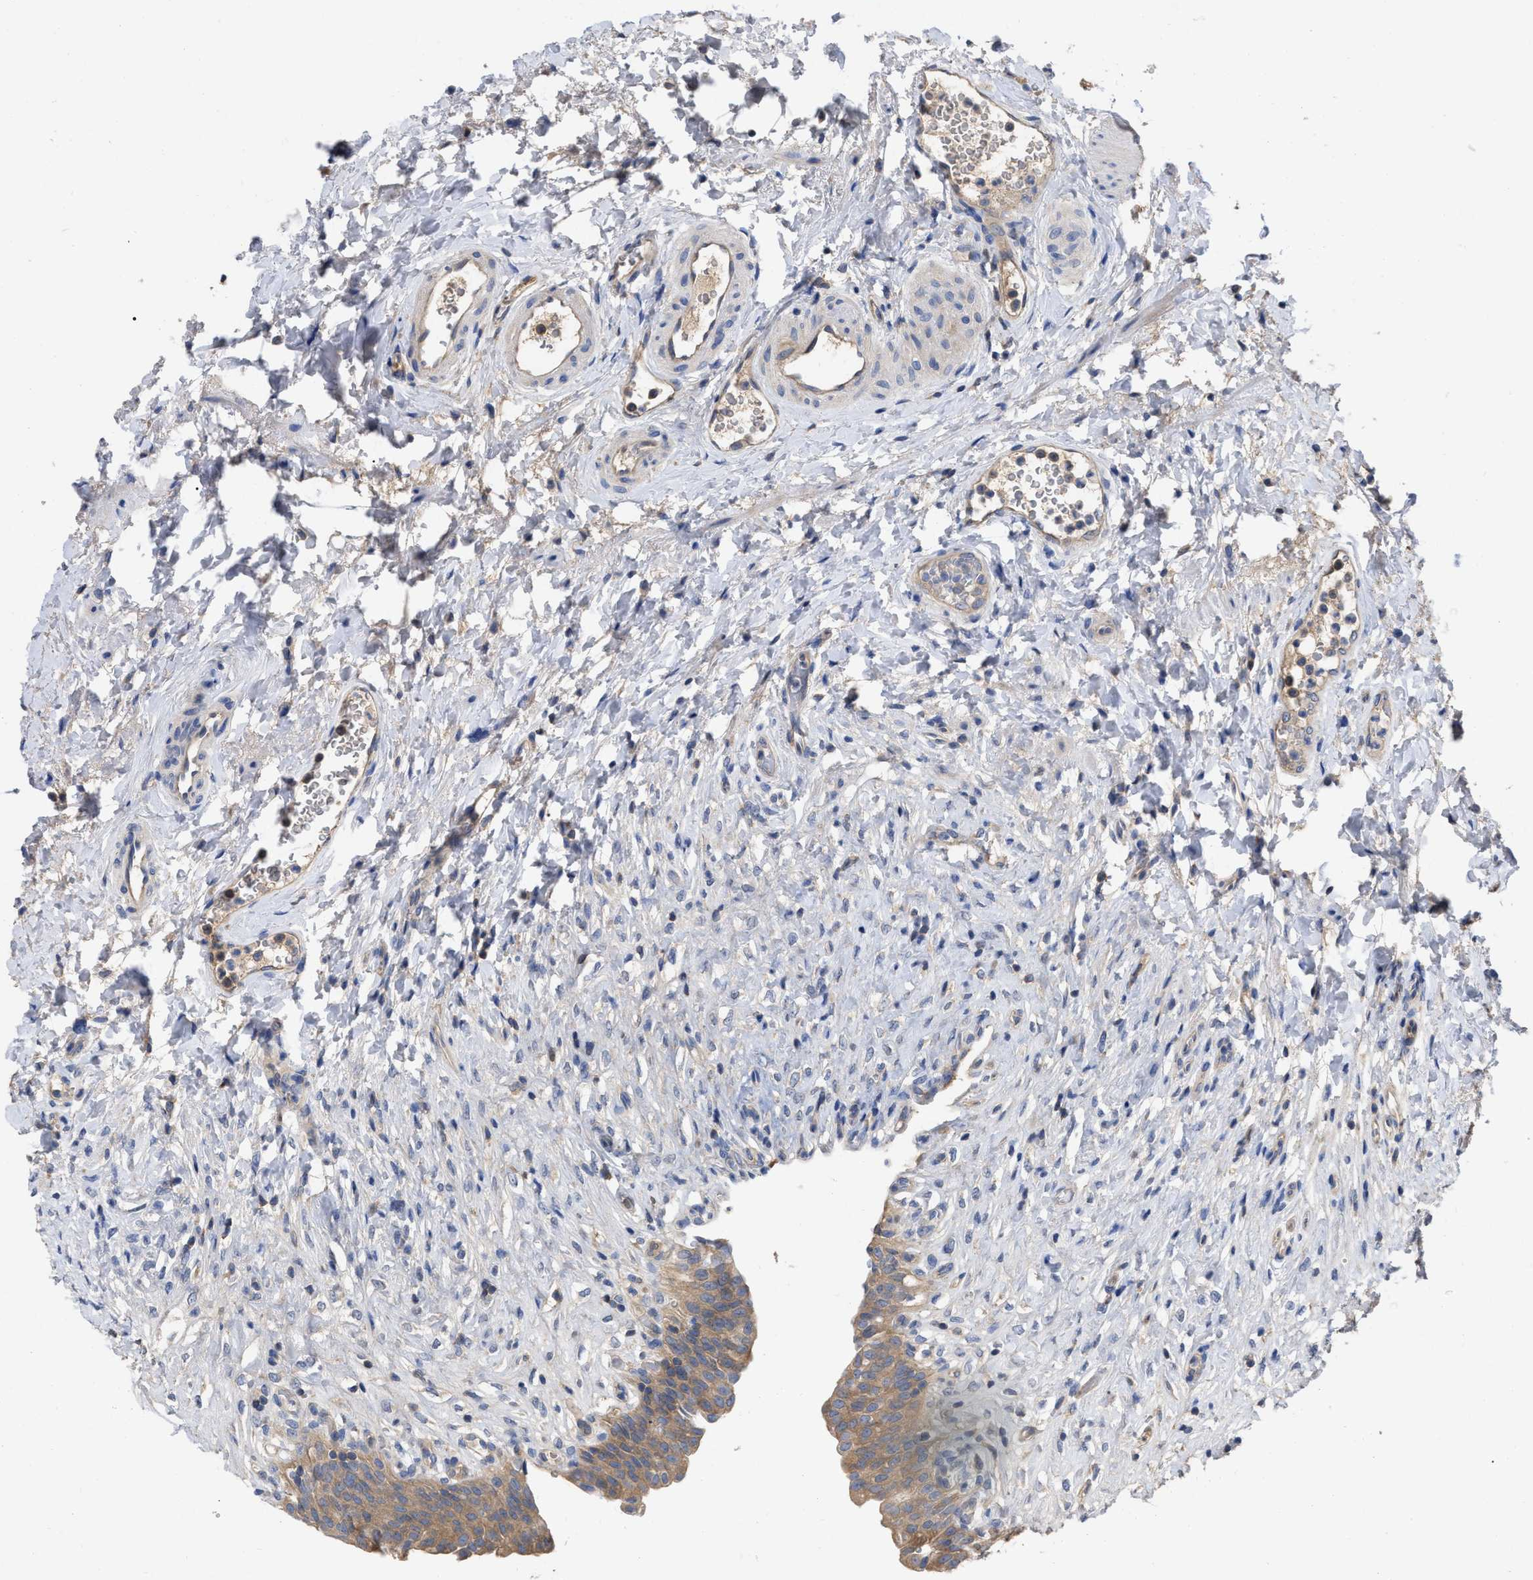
{"staining": {"intensity": "moderate", "quantity": ">75%", "location": "cytoplasmic/membranous"}, "tissue": "urinary bladder", "cell_type": "Urothelial cells", "image_type": "normal", "snomed": [{"axis": "morphology", "description": "Urothelial carcinoma, High grade"}, {"axis": "topography", "description": "Urinary bladder"}], "caption": "Approximately >75% of urothelial cells in normal human urinary bladder demonstrate moderate cytoplasmic/membranous protein positivity as visualized by brown immunohistochemical staining.", "gene": "RAP1GDS1", "patient": {"sex": "male", "age": 46}}